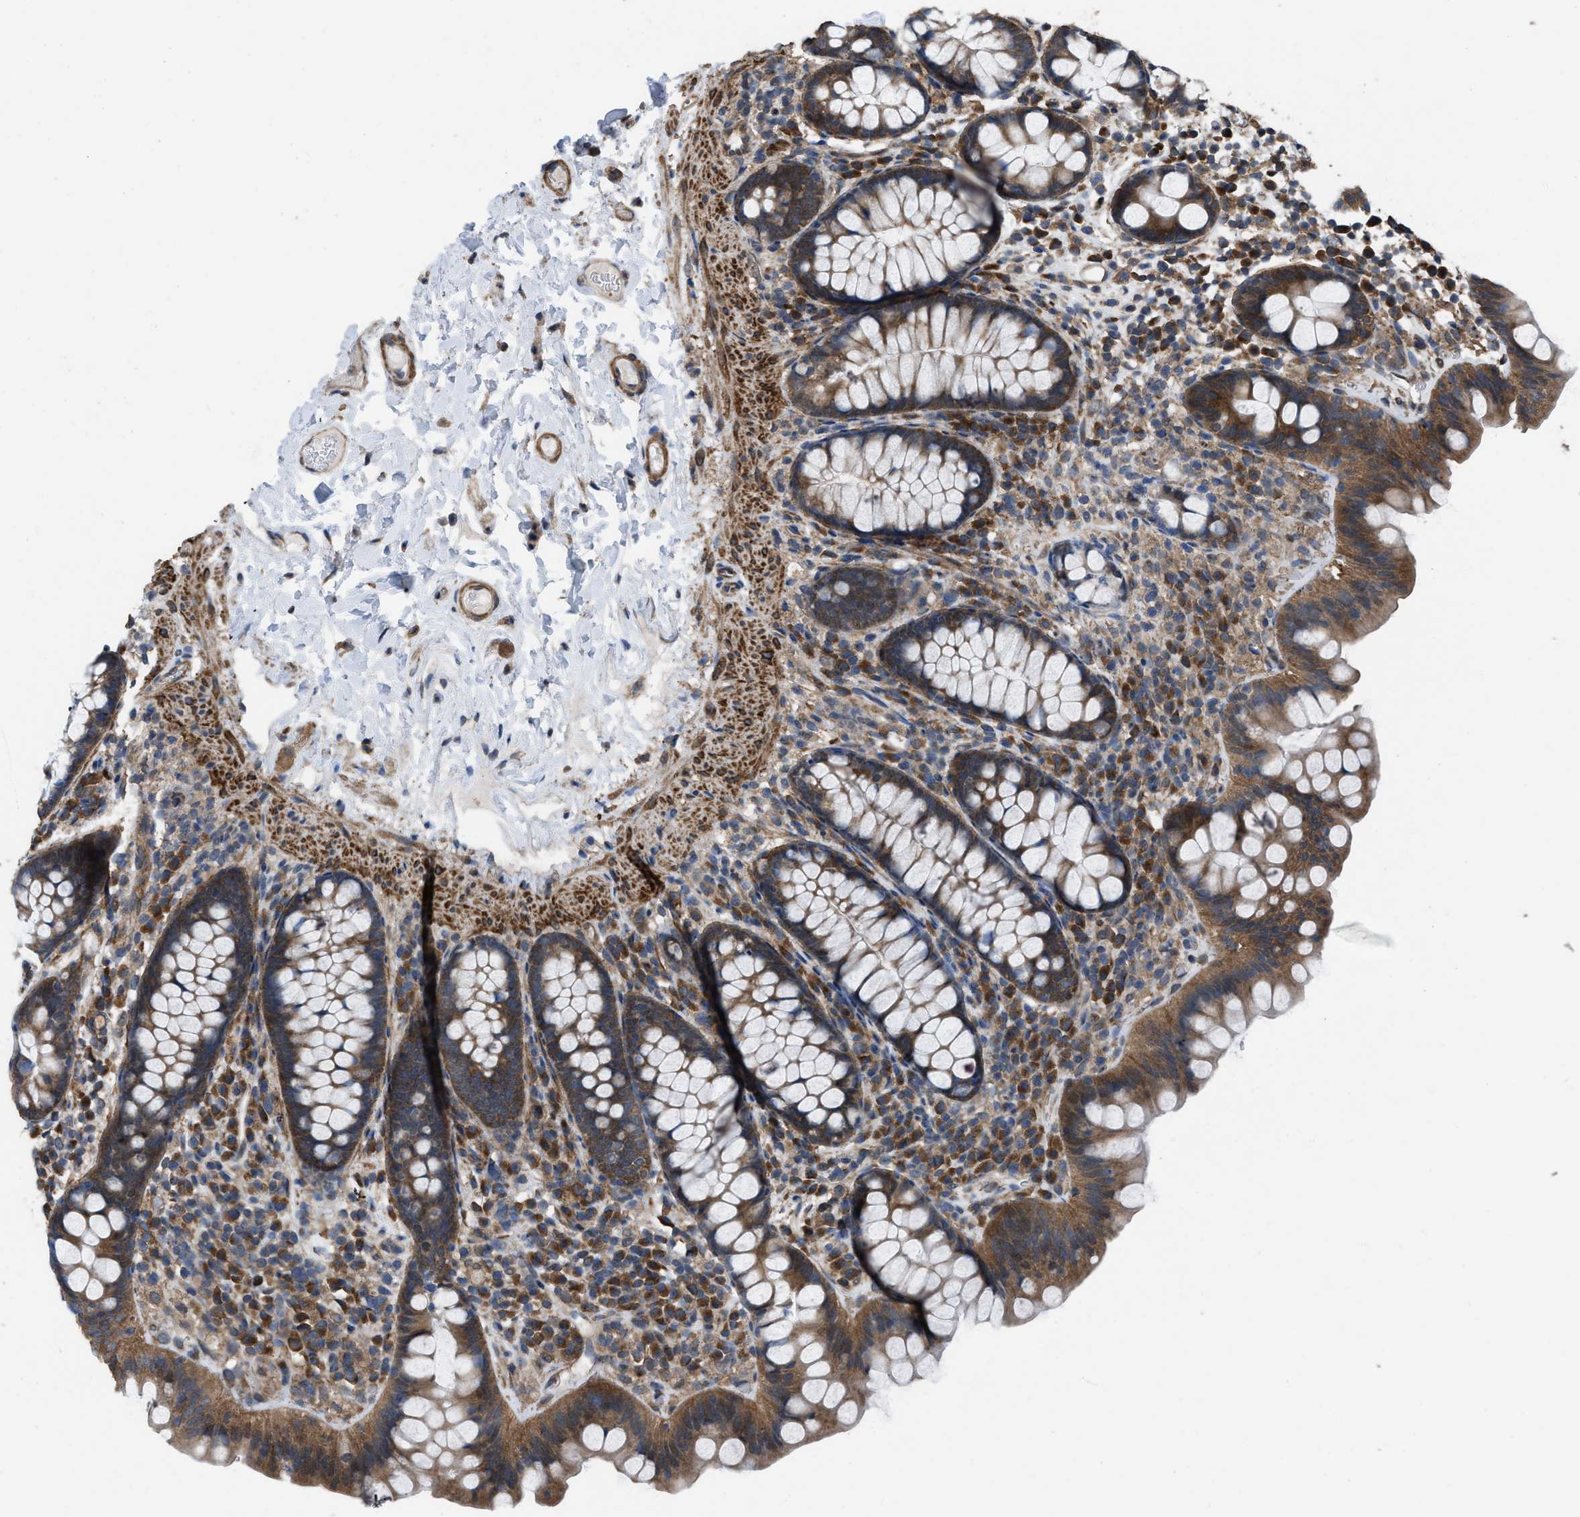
{"staining": {"intensity": "moderate", "quantity": ">75%", "location": "cytoplasmic/membranous"}, "tissue": "colon", "cell_type": "Endothelial cells", "image_type": "normal", "snomed": [{"axis": "morphology", "description": "Normal tissue, NOS"}, {"axis": "topography", "description": "Colon"}], "caption": "Protein analysis of benign colon shows moderate cytoplasmic/membranous positivity in approximately >75% of endothelial cells. The protein of interest is shown in brown color, while the nuclei are stained blue.", "gene": "ARL6", "patient": {"sex": "female", "age": 80}}